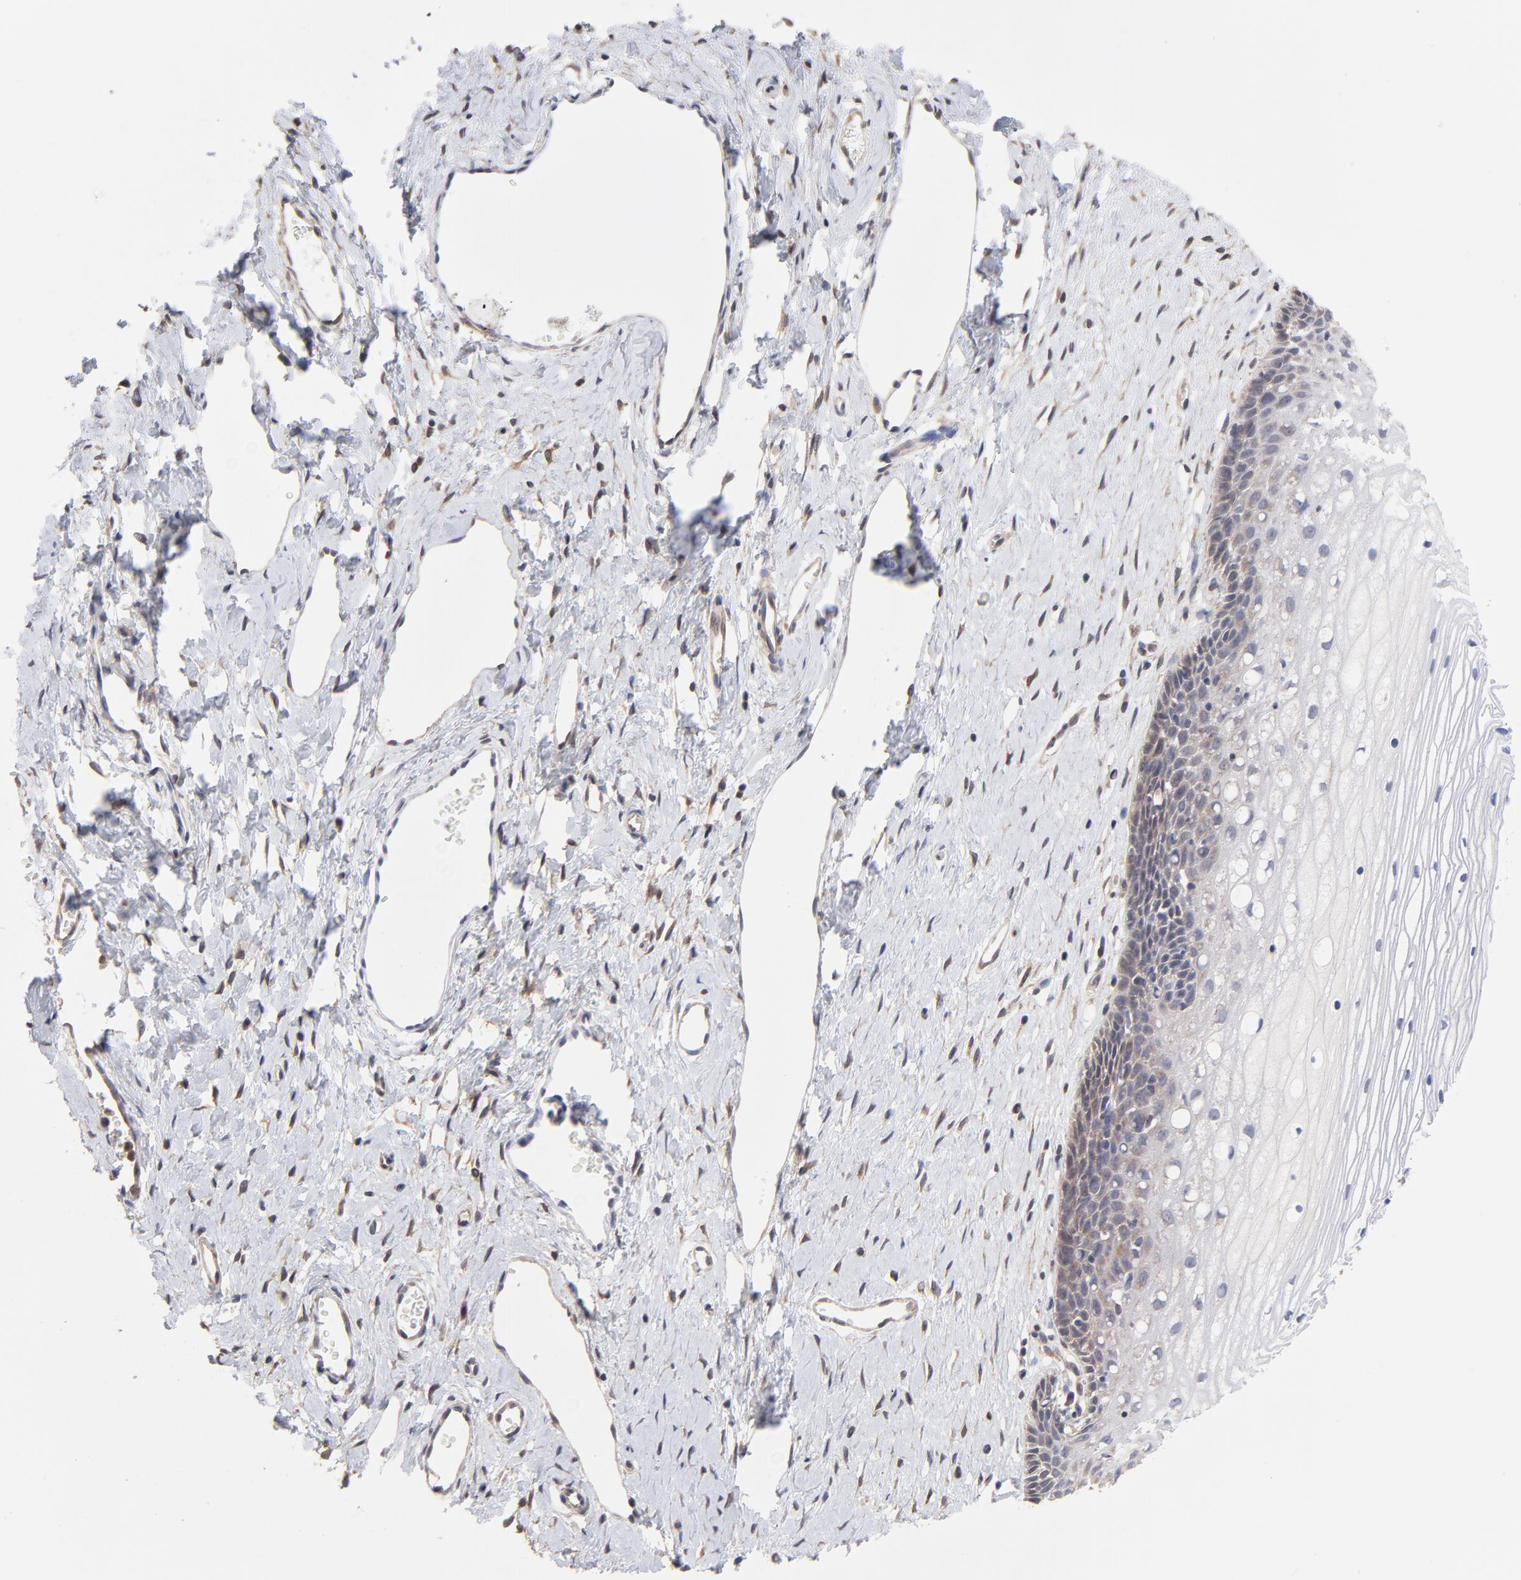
{"staining": {"intensity": "weak", "quantity": ">75%", "location": "cytoplasmic/membranous"}, "tissue": "cervix", "cell_type": "Glandular cells", "image_type": "normal", "snomed": [{"axis": "morphology", "description": "Normal tissue, NOS"}, {"axis": "topography", "description": "Cervix"}], "caption": "The micrograph reveals a brown stain indicating the presence of a protein in the cytoplasmic/membranous of glandular cells in cervix. (Stains: DAB in brown, nuclei in blue, Microscopy: brightfield microscopy at high magnification).", "gene": "PCMT1", "patient": {"sex": "female", "age": 40}}